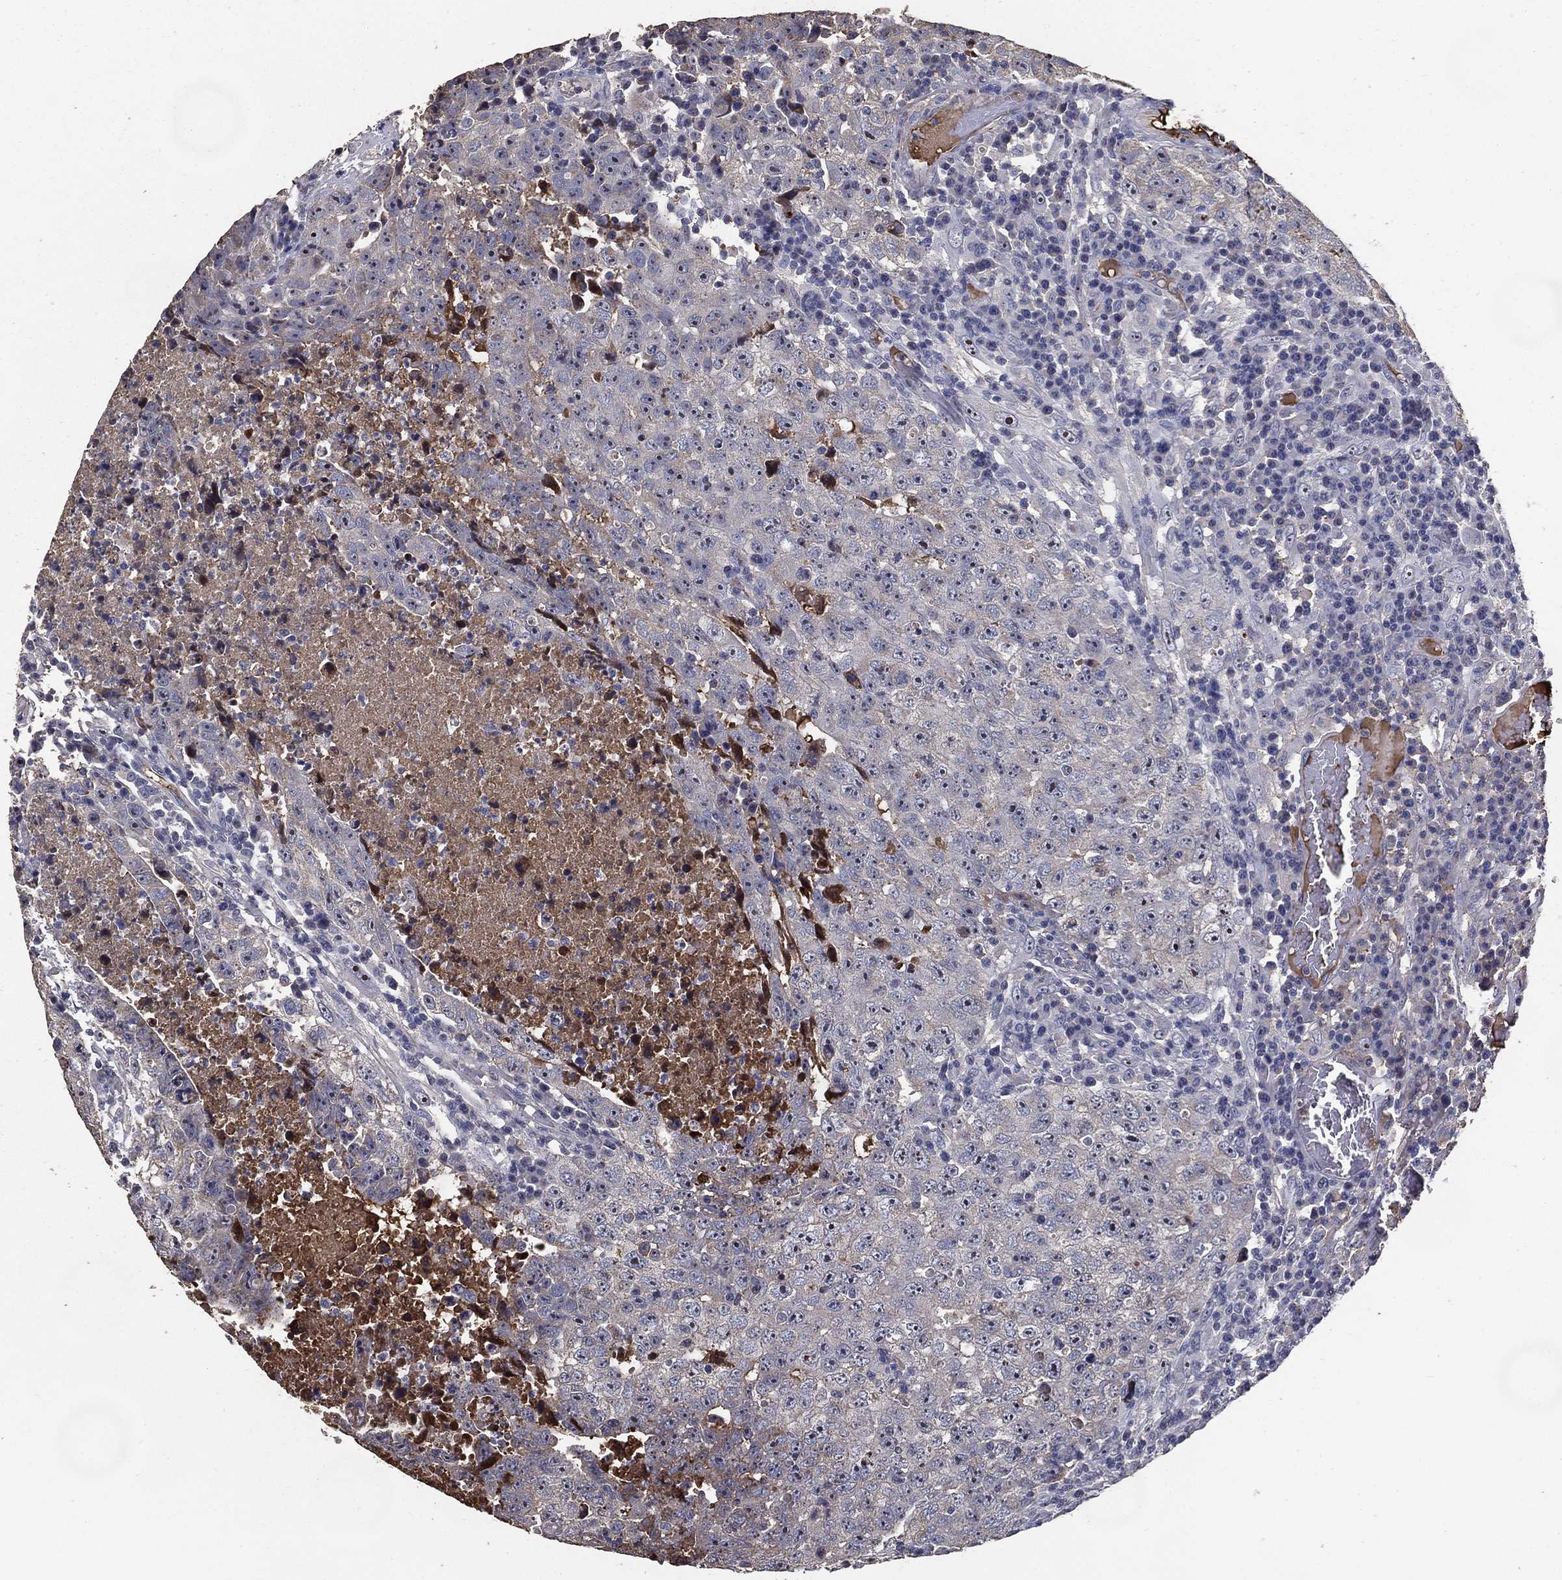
{"staining": {"intensity": "negative", "quantity": "none", "location": "none"}, "tissue": "testis cancer", "cell_type": "Tumor cells", "image_type": "cancer", "snomed": [{"axis": "morphology", "description": "Necrosis, NOS"}, {"axis": "morphology", "description": "Carcinoma, Embryonal, NOS"}, {"axis": "topography", "description": "Testis"}], "caption": "DAB immunohistochemical staining of testis cancer demonstrates no significant staining in tumor cells.", "gene": "EFNA1", "patient": {"sex": "male", "age": 19}}